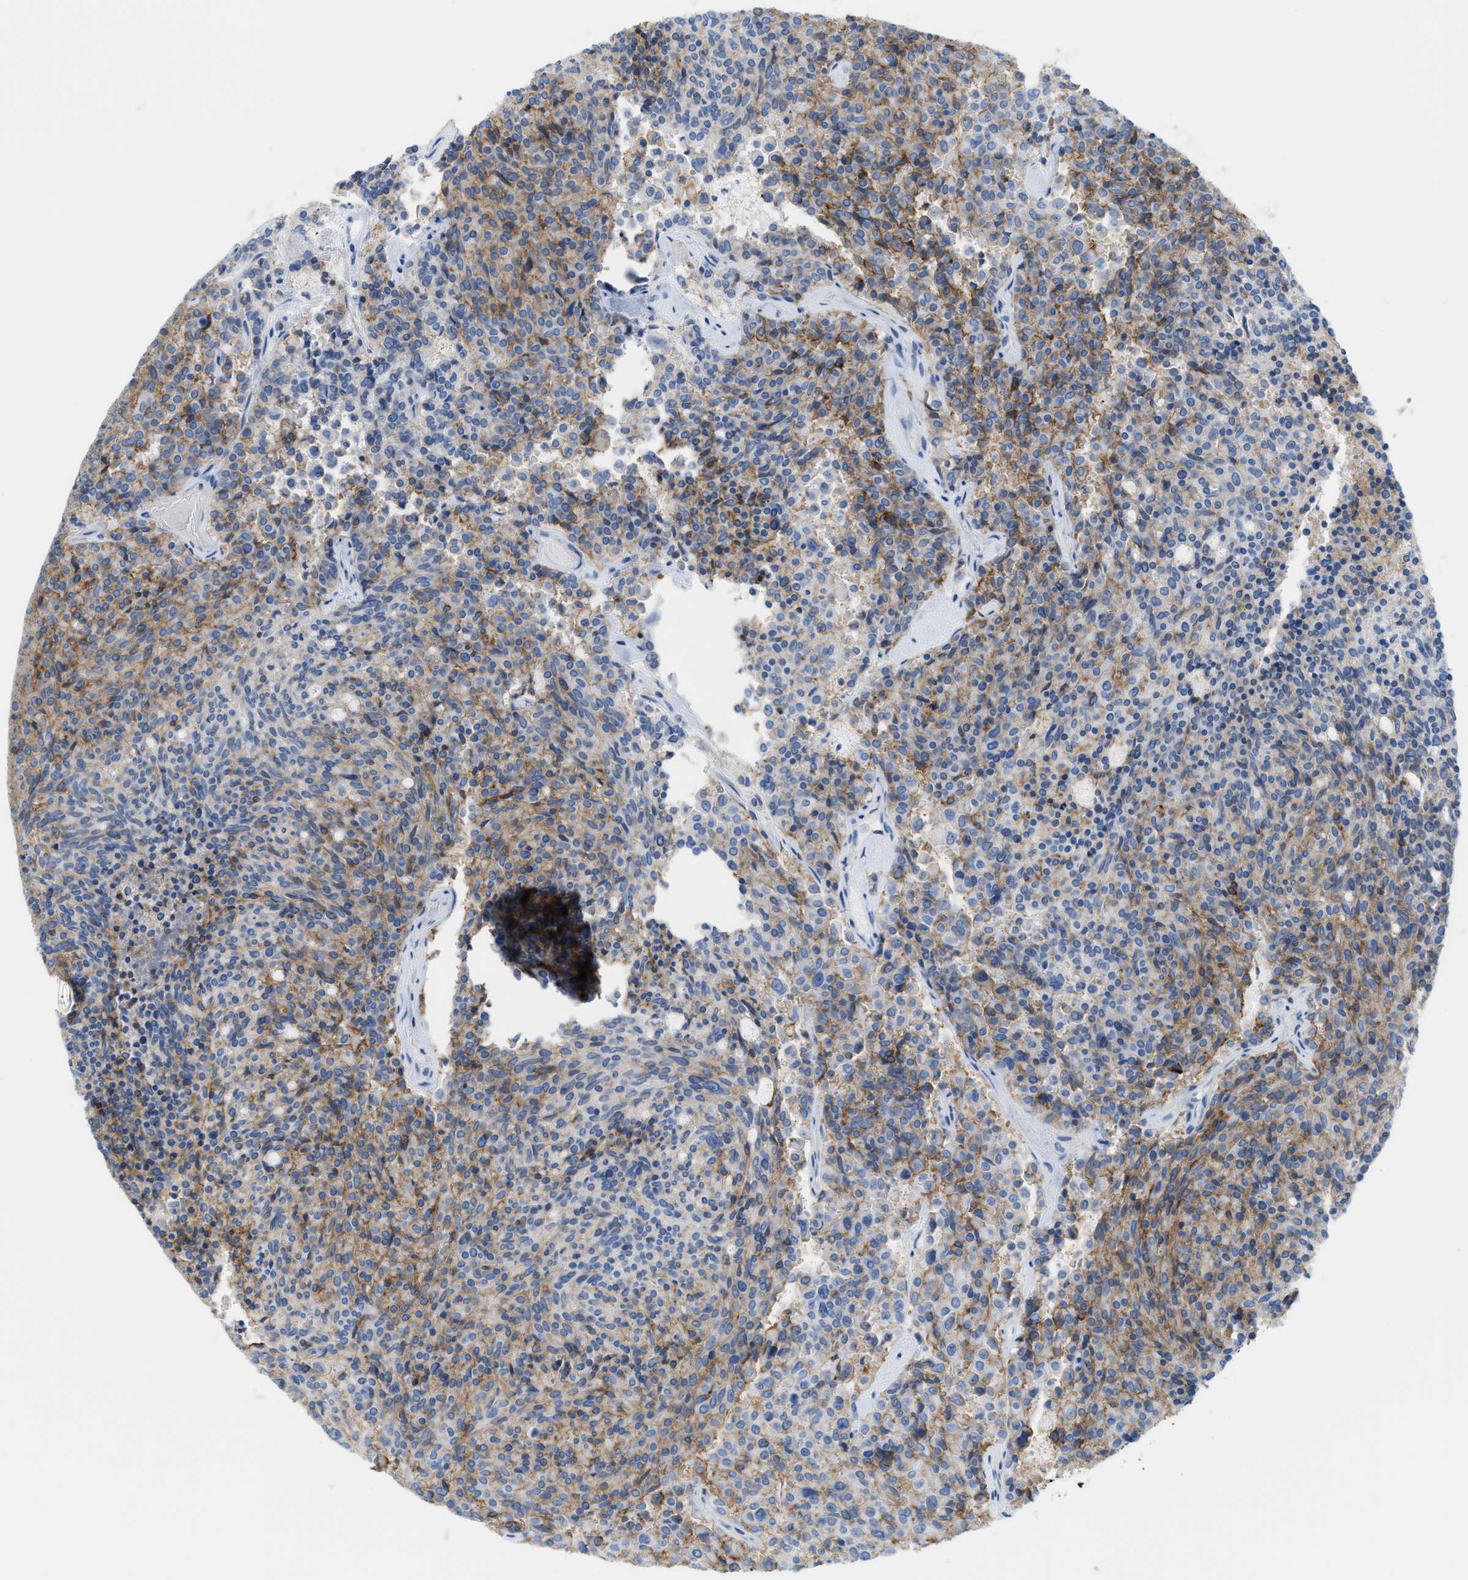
{"staining": {"intensity": "moderate", "quantity": "25%-75%", "location": "cytoplasmic/membranous"}, "tissue": "carcinoid", "cell_type": "Tumor cells", "image_type": "cancer", "snomed": [{"axis": "morphology", "description": "Carcinoid, malignant, NOS"}, {"axis": "topography", "description": "Pancreas"}], "caption": "Immunohistochemistry (IHC) of human carcinoid (malignant) shows medium levels of moderate cytoplasmic/membranous positivity in about 25%-75% of tumor cells. Using DAB (3,3'-diaminobenzidine) (brown) and hematoxylin (blue) stains, captured at high magnification using brightfield microscopy.", "gene": "SLC3A2", "patient": {"sex": "female", "age": 54}}